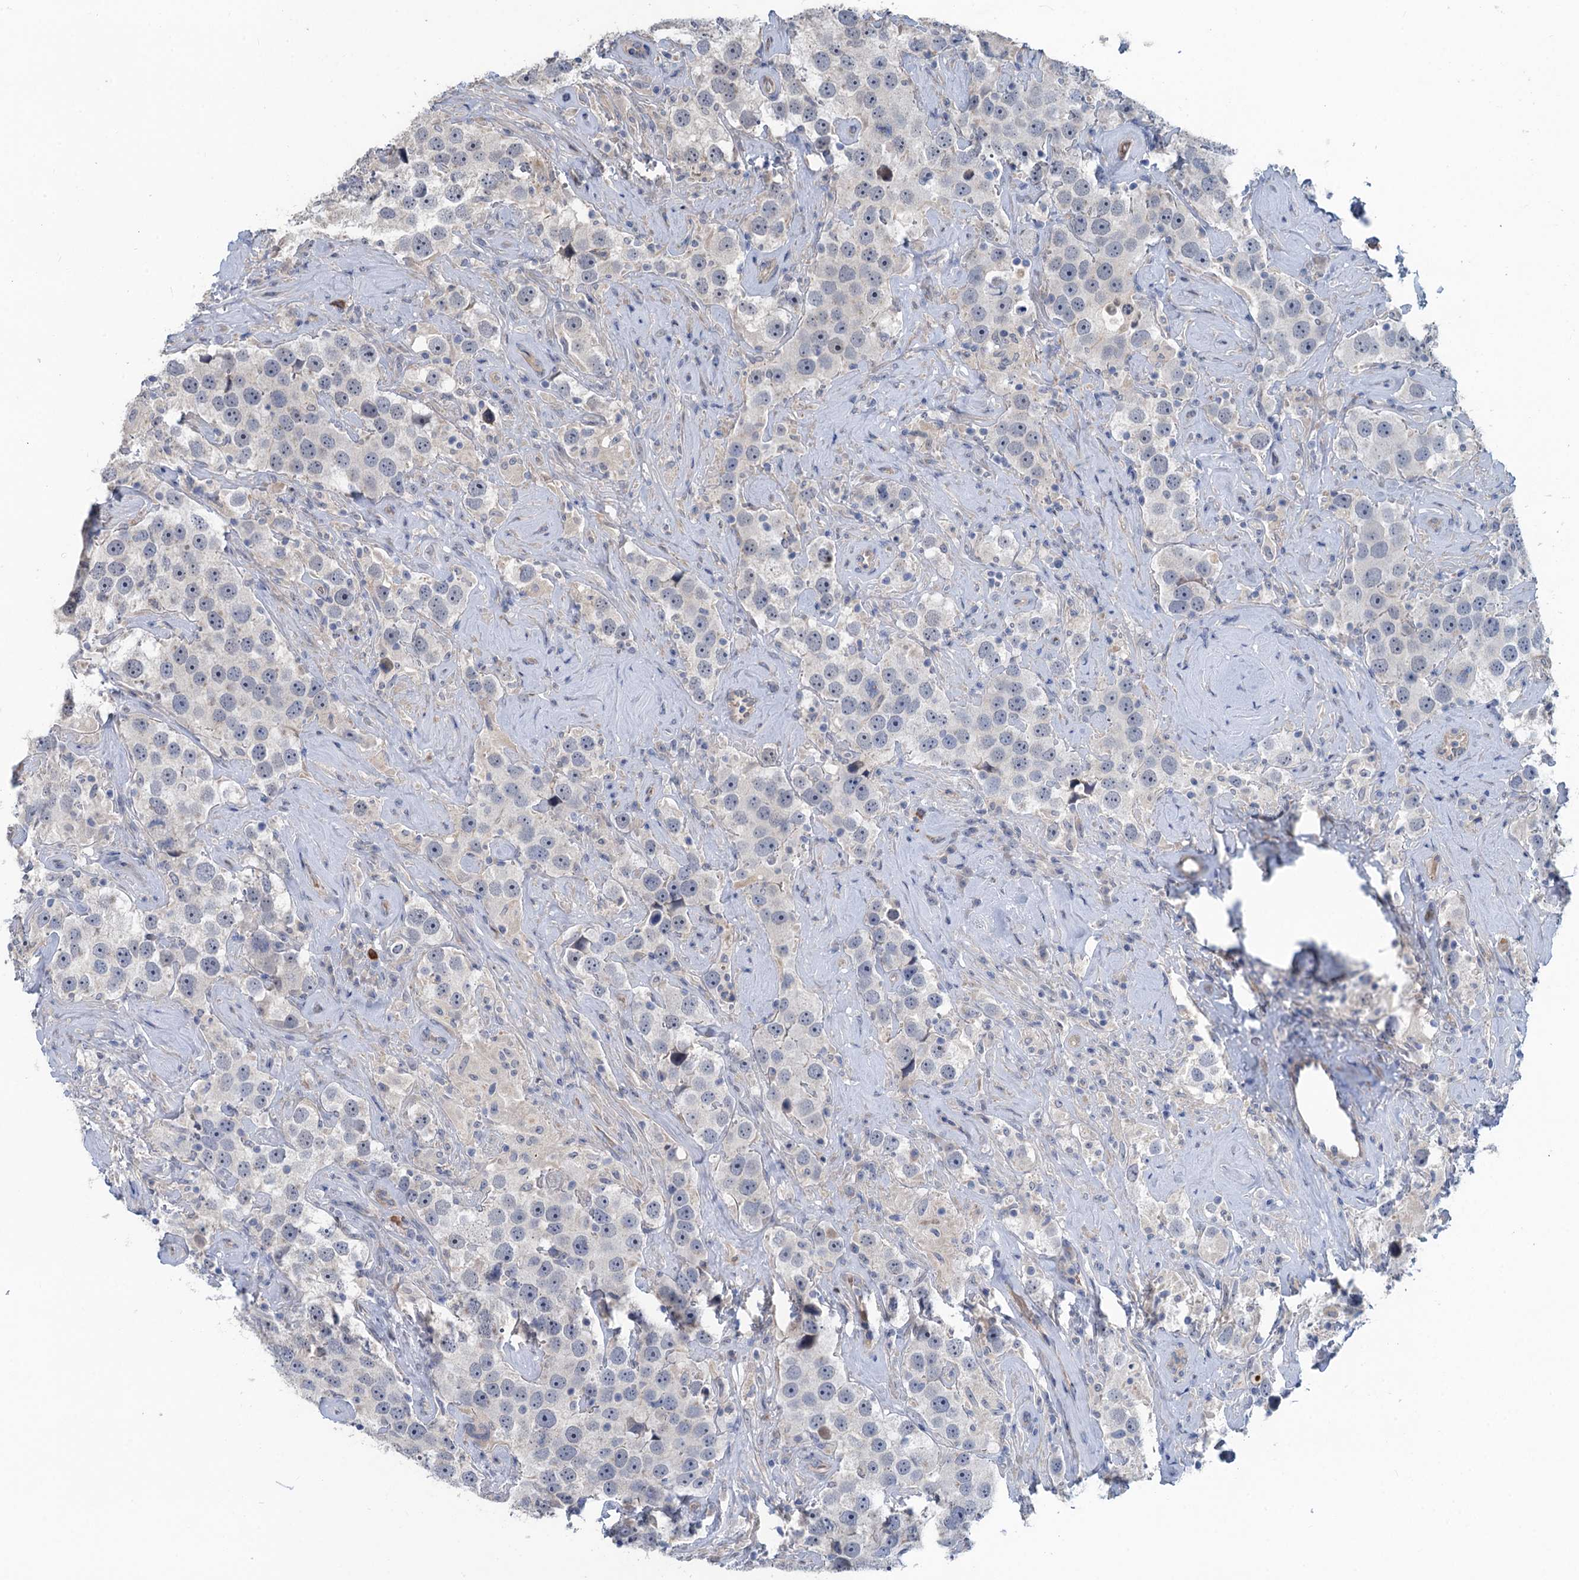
{"staining": {"intensity": "negative", "quantity": "none", "location": "none"}, "tissue": "testis cancer", "cell_type": "Tumor cells", "image_type": "cancer", "snomed": [{"axis": "morphology", "description": "Seminoma, NOS"}, {"axis": "topography", "description": "Testis"}], "caption": "Immunohistochemistry (IHC) micrograph of testis cancer (seminoma) stained for a protein (brown), which reveals no positivity in tumor cells. Brightfield microscopy of immunohistochemistry (IHC) stained with DAB (3,3'-diaminobenzidine) (brown) and hematoxylin (blue), captured at high magnification.", "gene": "MYO16", "patient": {"sex": "male", "age": 49}}